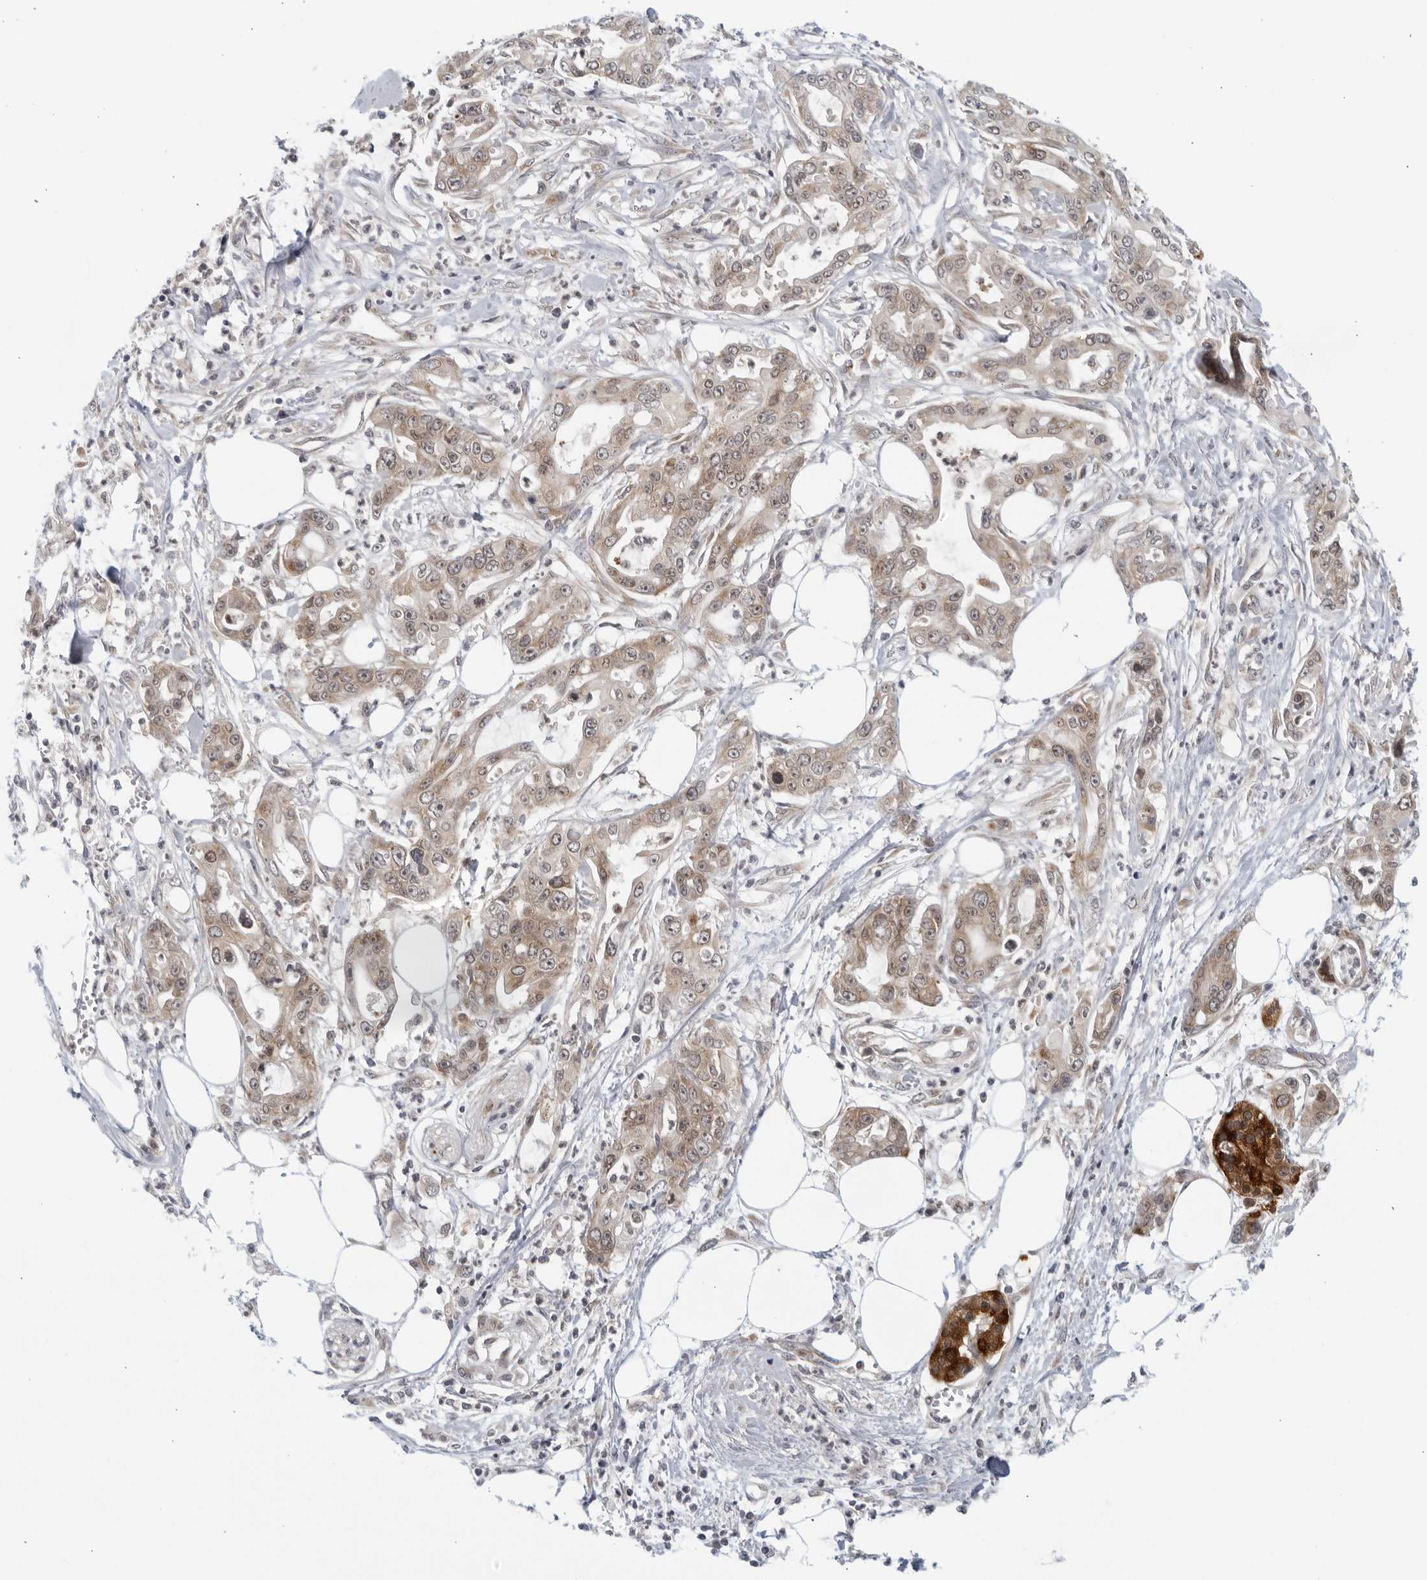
{"staining": {"intensity": "weak", "quantity": "25%-75%", "location": "cytoplasmic/membranous,nuclear"}, "tissue": "pancreatic cancer", "cell_type": "Tumor cells", "image_type": "cancer", "snomed": [{"axis": "morphology", "description": "Adenocarcinoma, NOS"}, {"axis": "topography", "description": "Pancreas"}], "caption": "Protein positivity by IHC displays weak cytoplasmic/membranous and nuclear staining in approximately 25%-75% of tumor cells in pancreatic cancer (adenocarcinoma).", "gene": "RC3H1", "patient": {"sex": "male", "age": 68}}